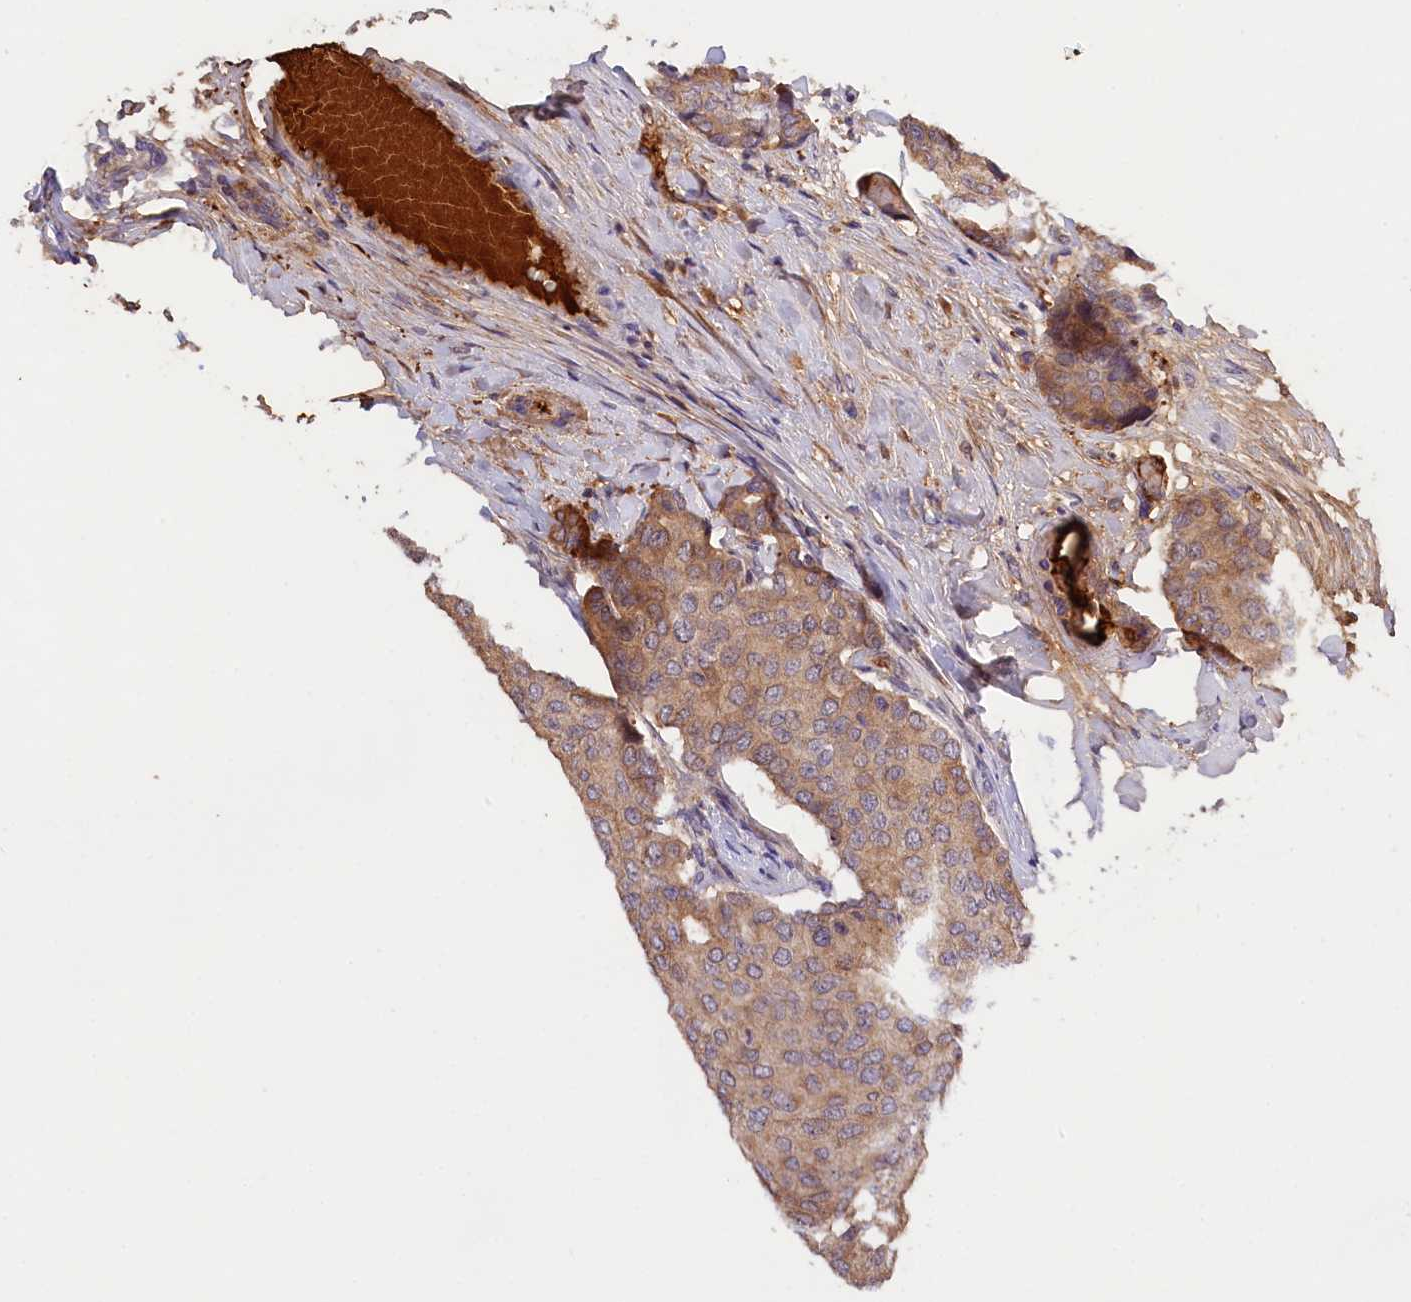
{"staining": {"intensity": "moderate", "quantity": "25%-75%", "location": "cytoplasmic/membranous"}, "tissue": "breast cancer", "cell_type": "Tumor cells", "image_type": "cancer", "snomed": [{"axis": "morphology", "description": "Duct carcinoma"}, {"axis": "topography", "description": "Breast"}], "caption": "The histopathology image displays staining of breast cancer, revealing moderate cytoplasmic/membranous protein staining (brown color) within tumor cells.", "gene": "PHAF1", "patient": {"sex": "female", "age": 75}}